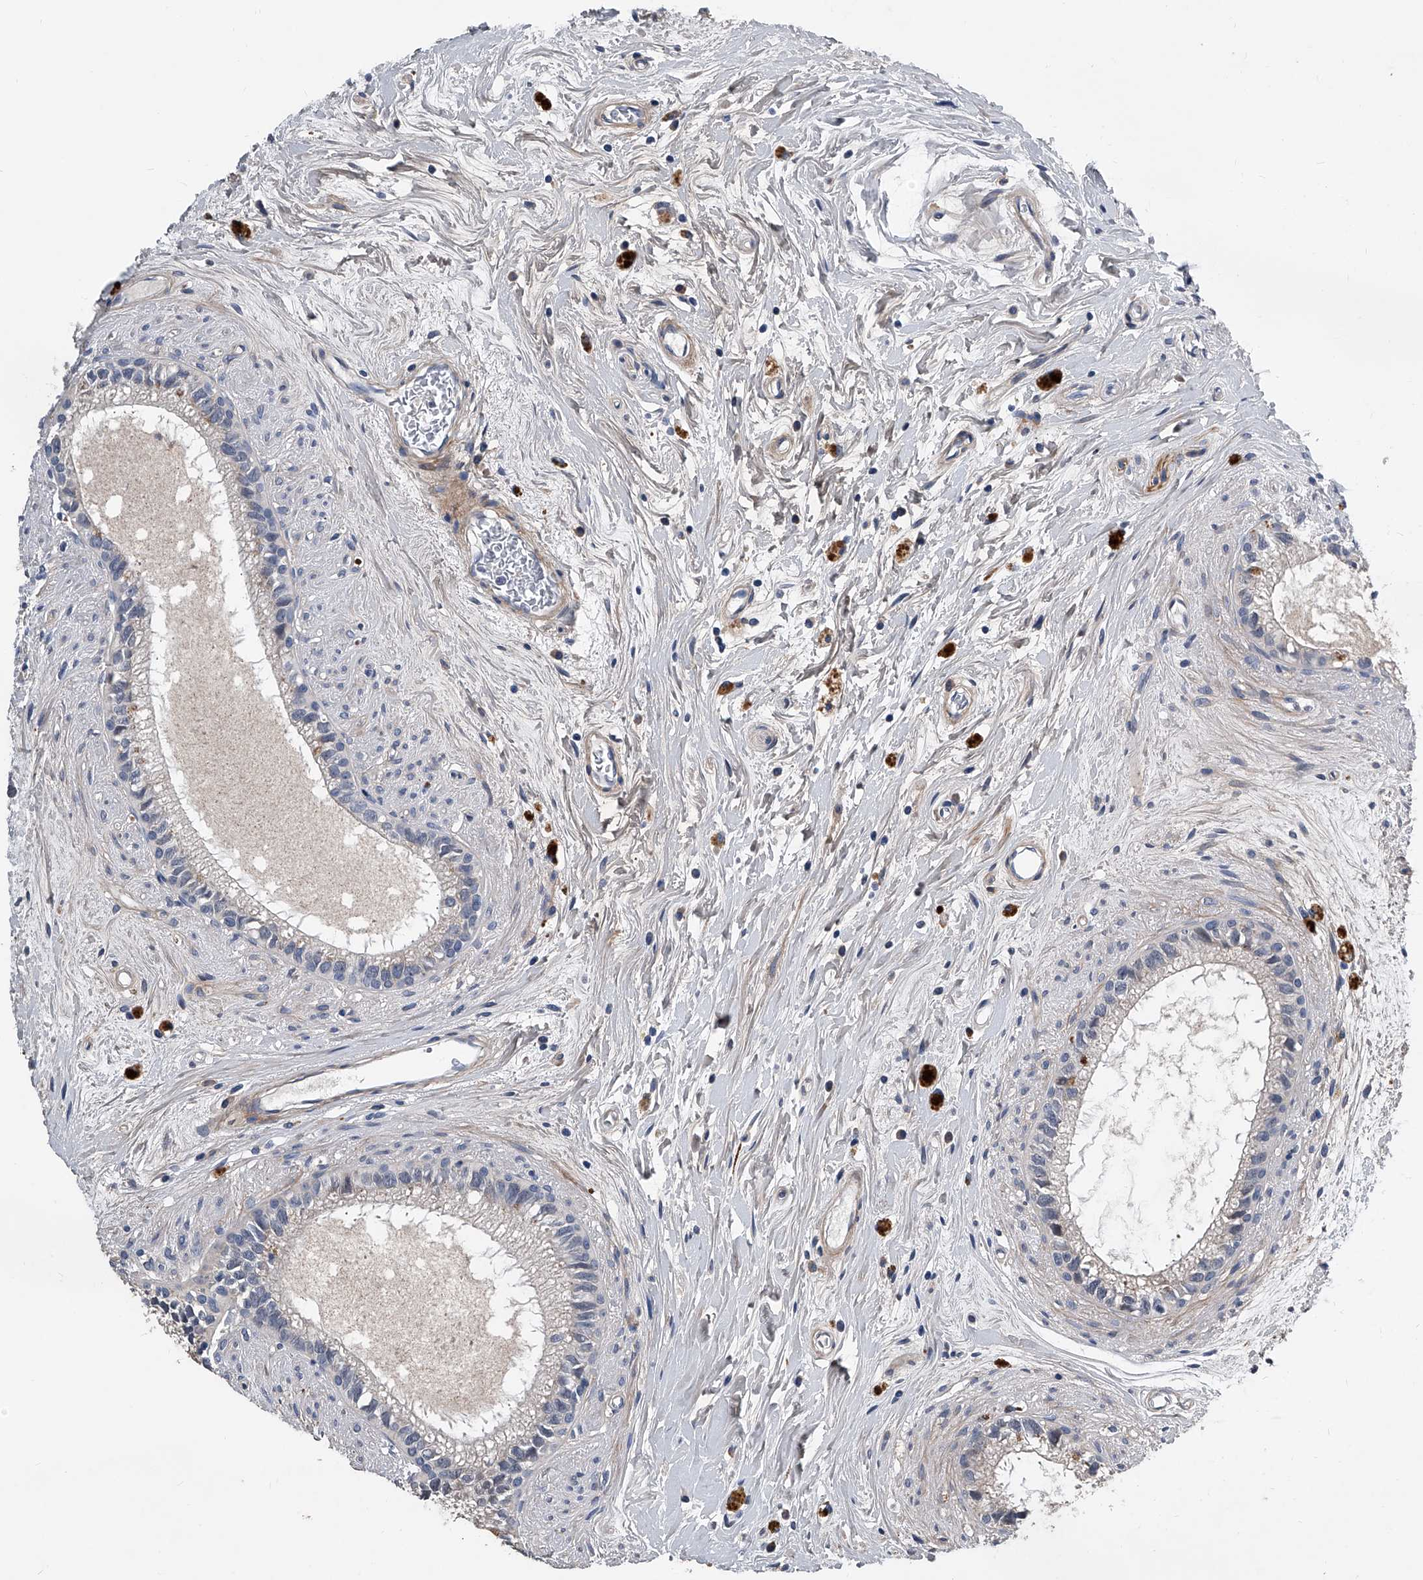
{"staining": {"intensity": "weak", "quantity": "25%-75%", "location": "cytoplasmic/membranous"}, "tissue": "epididymis", "cell_type": "Glandular cells", "image_type": "normal", "snomed": [{"axis": "morphology", "description": "Normal tissue, NOS"}, {"axis": "topography", "description": "Epididymis"}], "caption": "Immunohistochemical staining of normal human epididymis exhibits 25%-75% levels of weak cytoplasmic/membranous protein positivity in about 25%-75% of glandular cells. Using DAB (brown) and hematoxylin (blue) stains, captured at high magnification using brightfield microscopy.", "gene": "PHACTR1", "patient": {"sex": "male", "age": 80}}